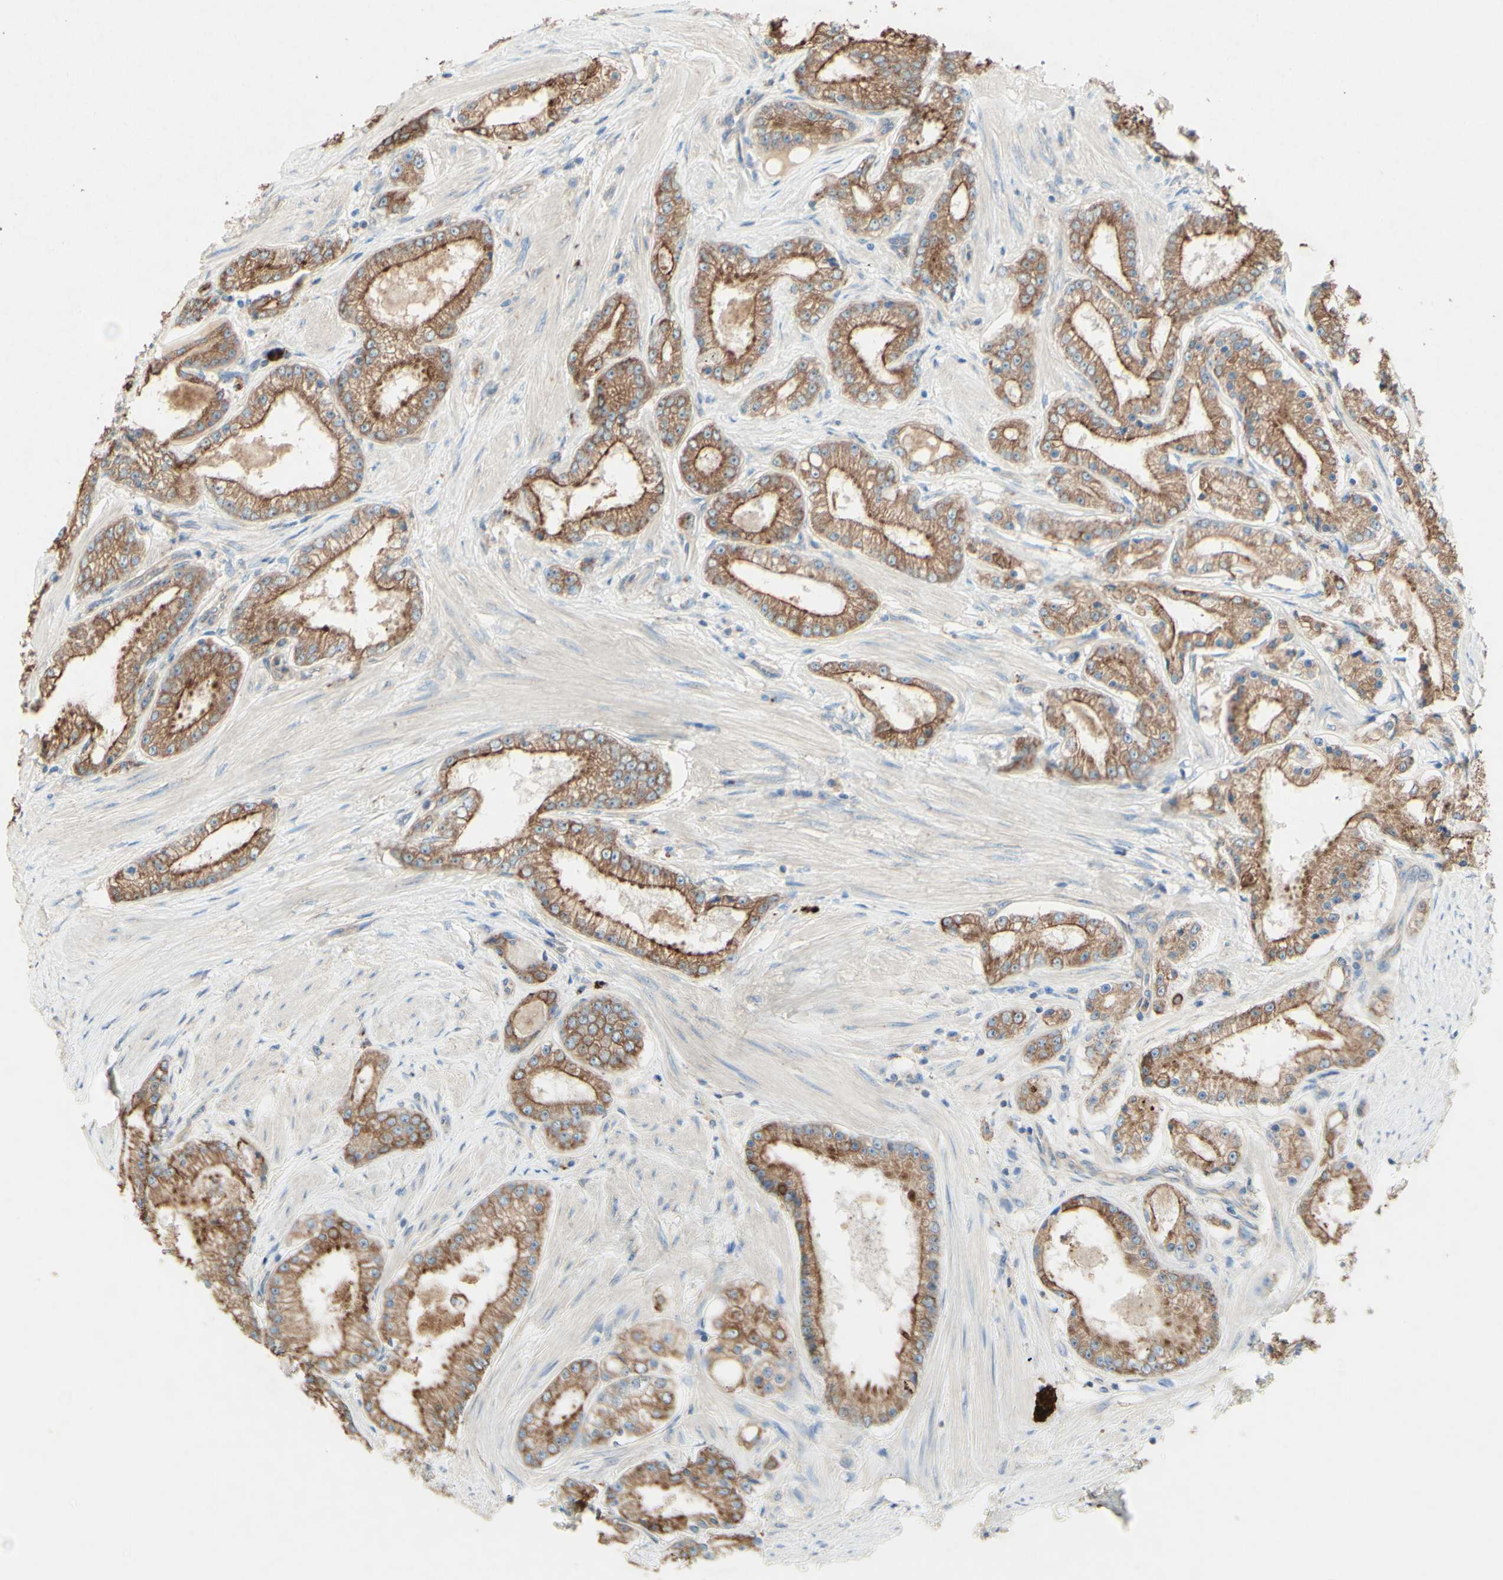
{"staining": {"intensity": "moderate", "quantity": ">75%", "location": "cytoplasmic/membranous"}, "tissue": "prostate cancer", "cell_type": "Tumor cells", "image_type": "cancer", "snomed": [{"axis": "morphology", "description": "Adenocarcinoma, Low grade"}, {"axis": "topography", "description": "Prostate"}], "caption": "An IHC image of tumor tissue is shown. Protein staining in brown highlights moderate cytoplasmic/membranous positivity in prostate low-grade adenocarcinoma within tumor cells.", "gene": "MTM1", "patient": {"sex": "male", "age": 63}}